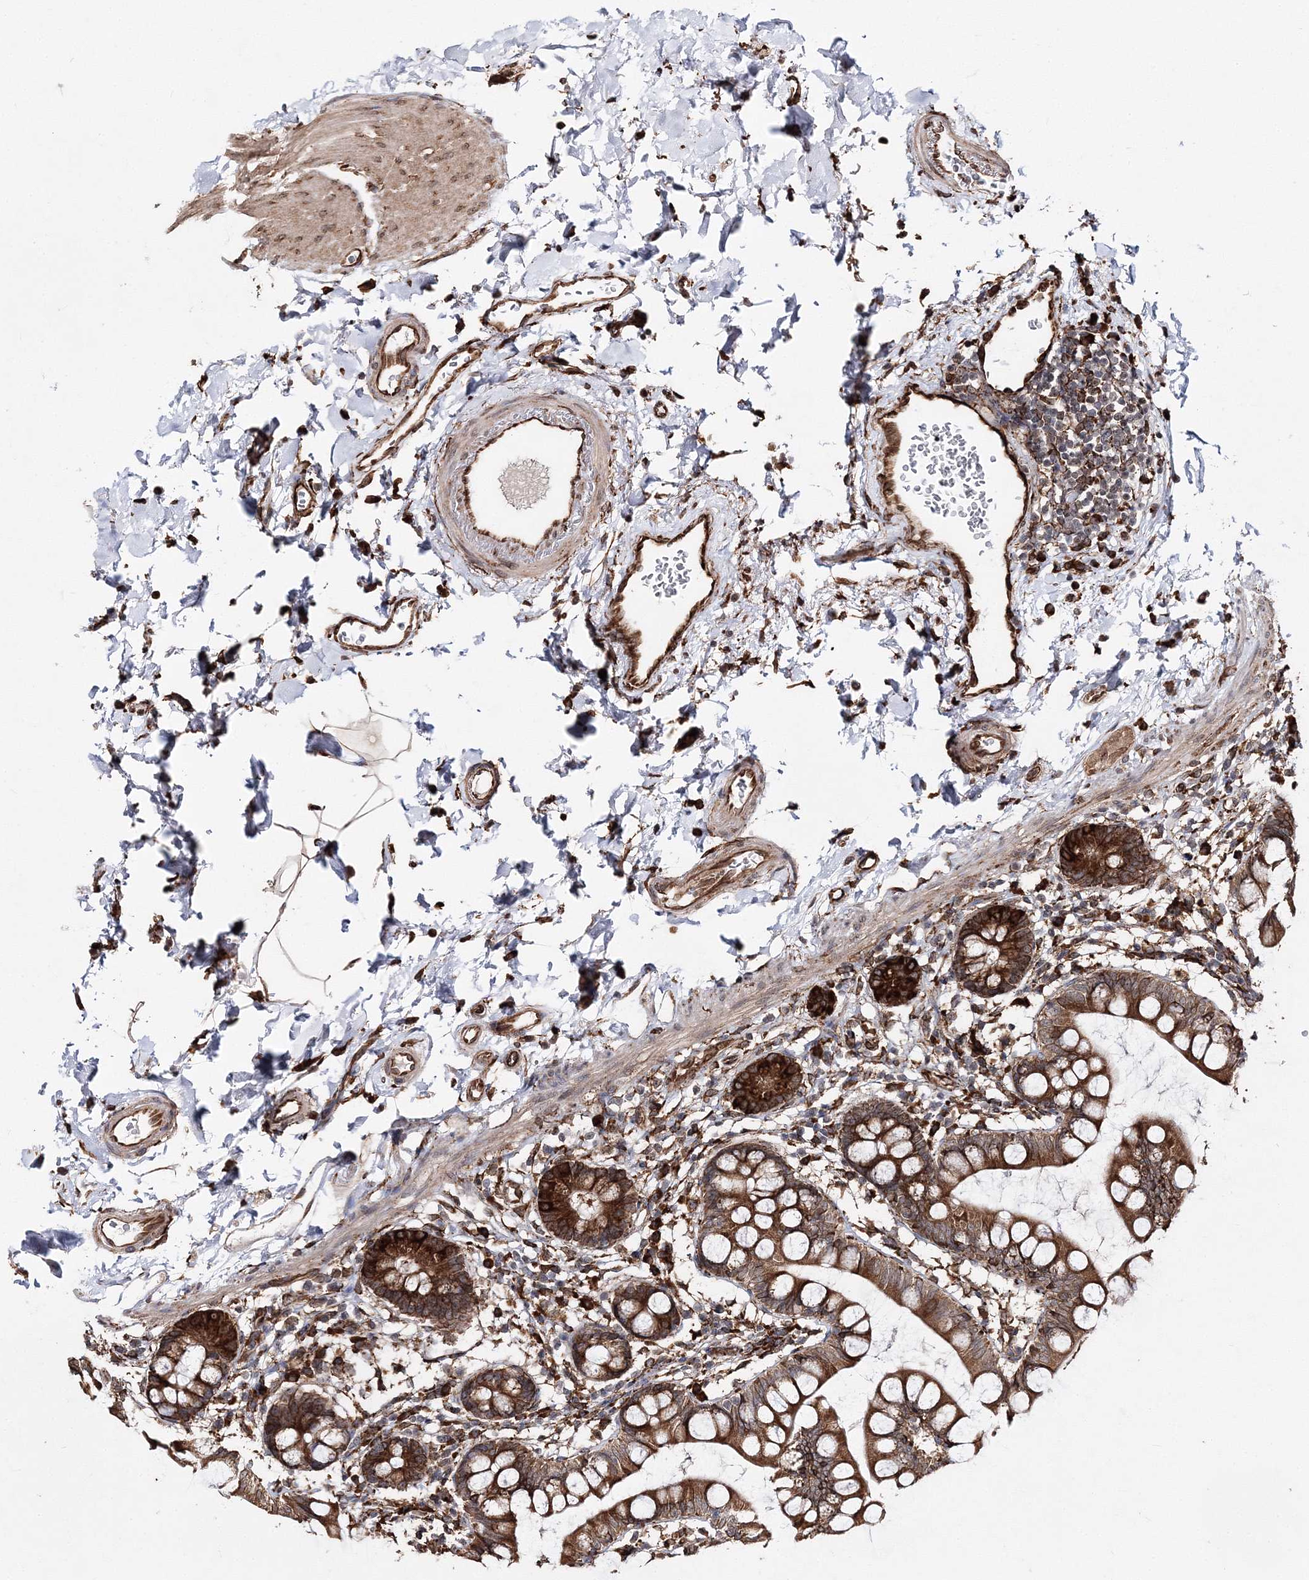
{"staining": {"intensity": "strong", "quantity": ">75%", "location": "cytoplasmic/membranous"}, "tissue": "small intestine", "cell_type": "Glandular cells", "image_type": "normal", "snomed": [{"axis": "morphology", "description": "Normal tissue, NOS"}, {"axis": "topography", "description": "Small intestine"}], "caption": "The image exhibits immunohistochemical staining of unremarkable small intestine. There is strong cytoplasmic/membranous expression is seen in approximately >75% of glandular cells. Ihc stains the protein of interest in brown and the nuclei are stained blue.", "gene": "SCRN3", "patient": {"sex": "female", "age": 84}}